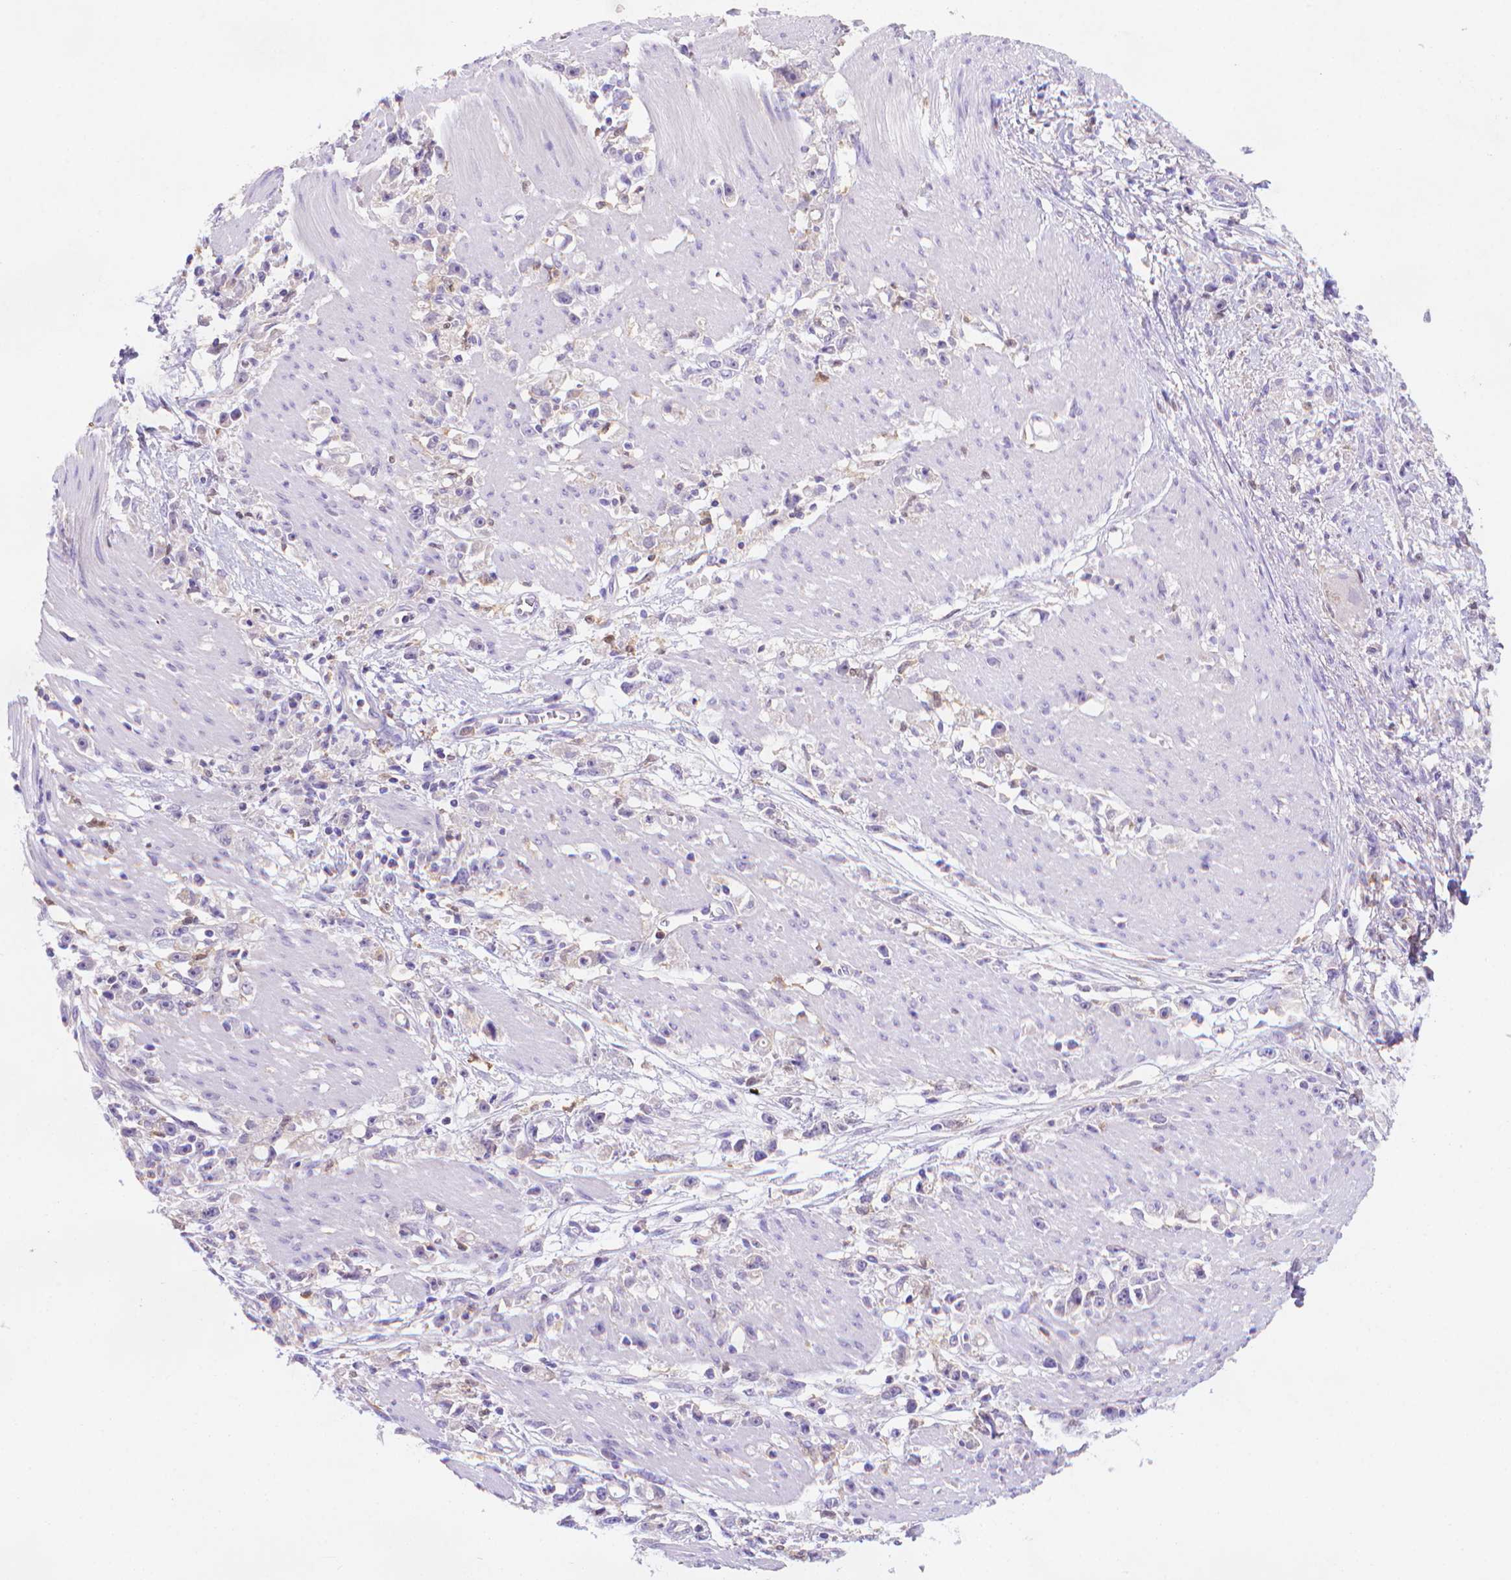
{"staining": {"intensity": "negative", "quantity": "none", "location": "none"}, "tissue": "stomach cancer", "cell_type": "Tumor cells", "image_type": "cancer", "snomed": [{"axis": "morphology", "description": "Adenocarcinoma, NOS"}, {"axis": "topography", "description": "Stomach"}], "caption": "The immunohistochemistry histopathology image has no significant expression in tumor cells of stomach cancer (adenocarcinoma) tissue. Nuclei are stained in blue.", "gene": "FGD2", "patient": {"sex": "female", "age": 59}}